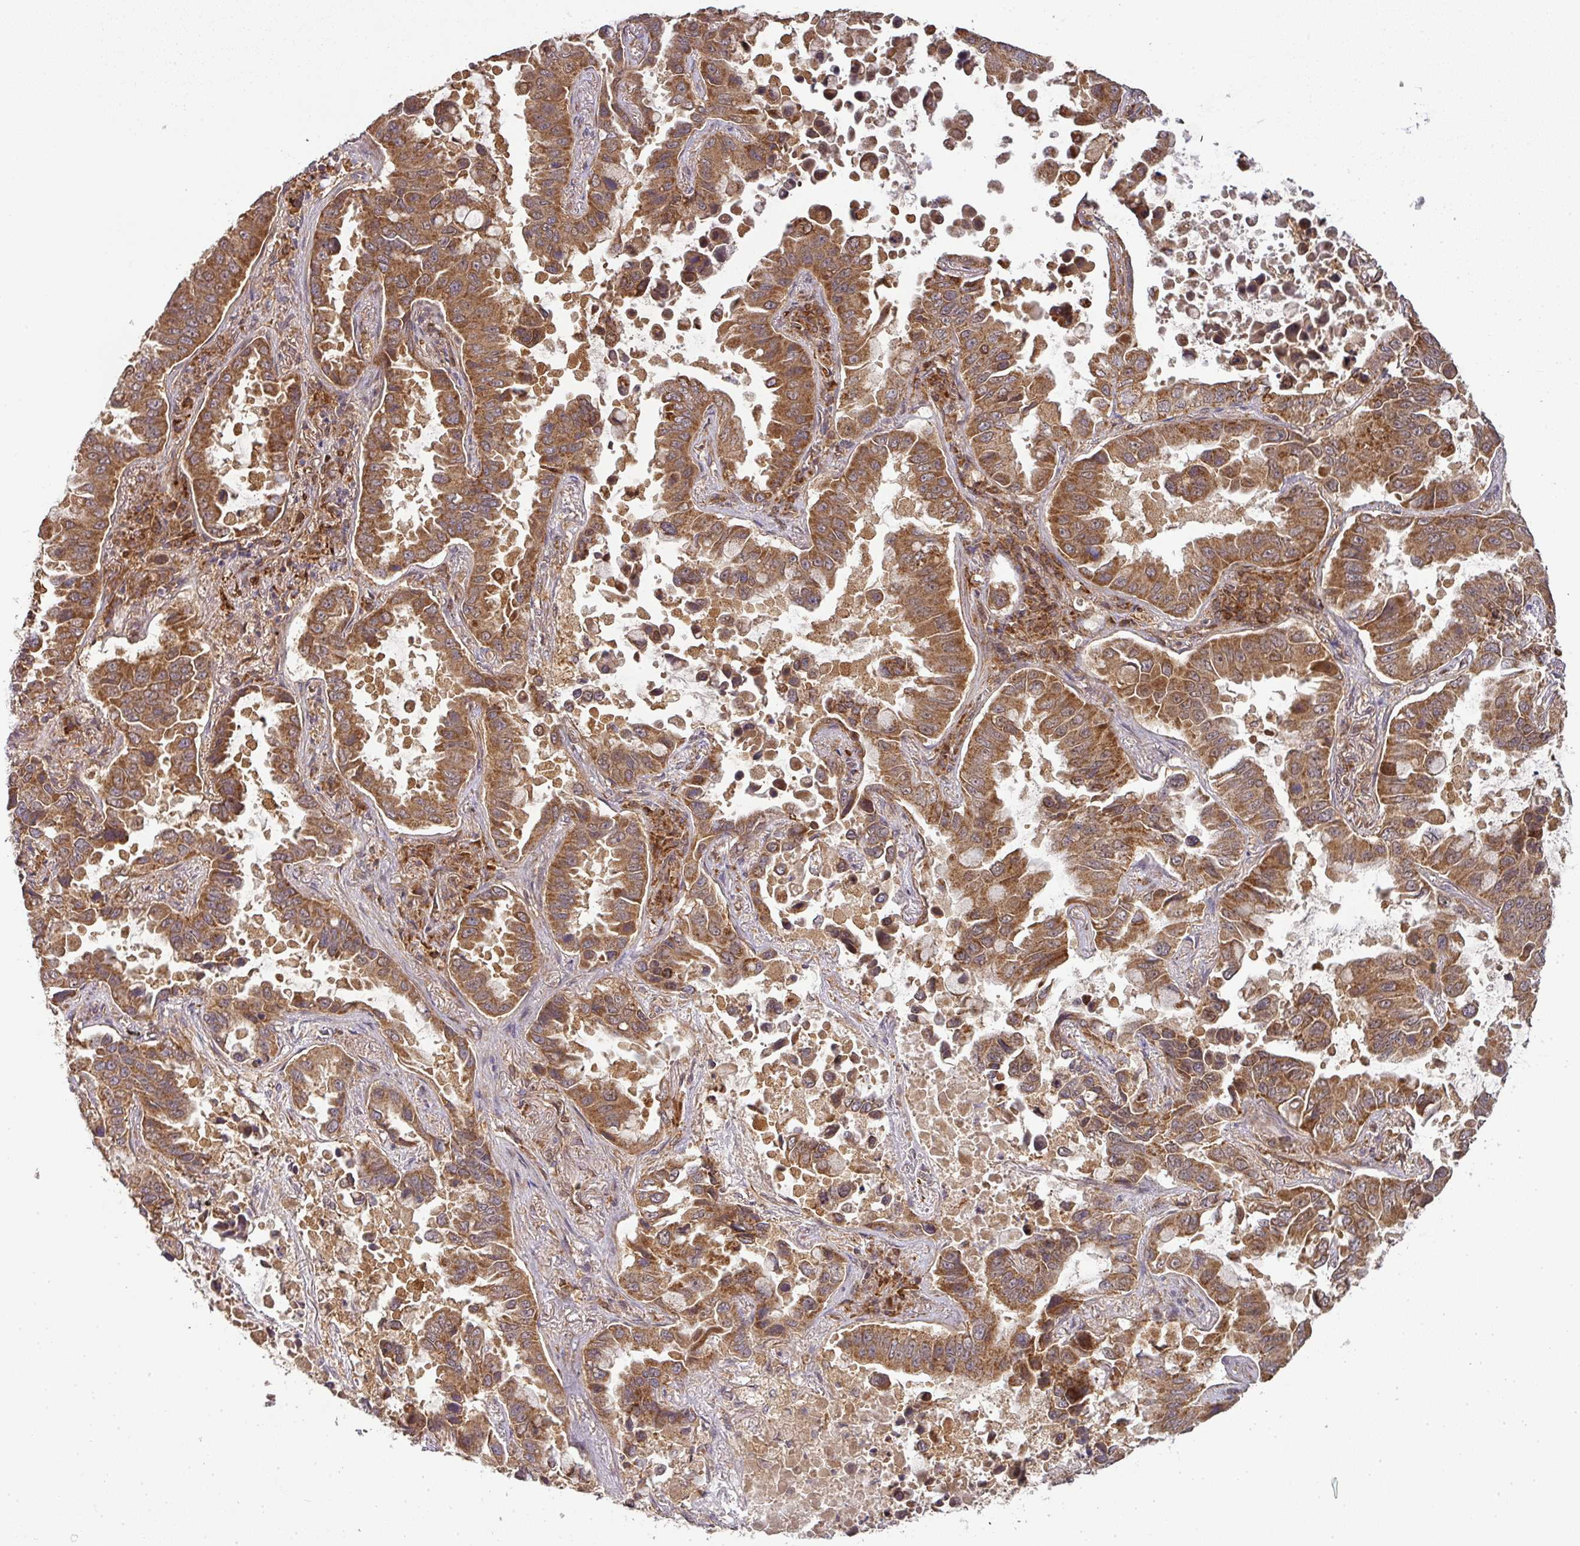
{"staining": {"intensity": "moderate", "quantity": ">75%", "location": "cytoplasmic/membranous"}, "tissue": "lung cancer", "cell_type": "Tumor cells", "image_type": "cancer", "snomed": [{"axis": "morphology", "description": "Adenocarcinoma, NOS"}, {"axis": "topography", "description": "Lung"}], "caption": "Immunohistochemical staining of lung cancer shows moderate cytoplasmic/membranous protein expression in approximately >75% of tumor cells.", "gene": "MALSU1", "patient": {"sex": "male", "age": 64}}